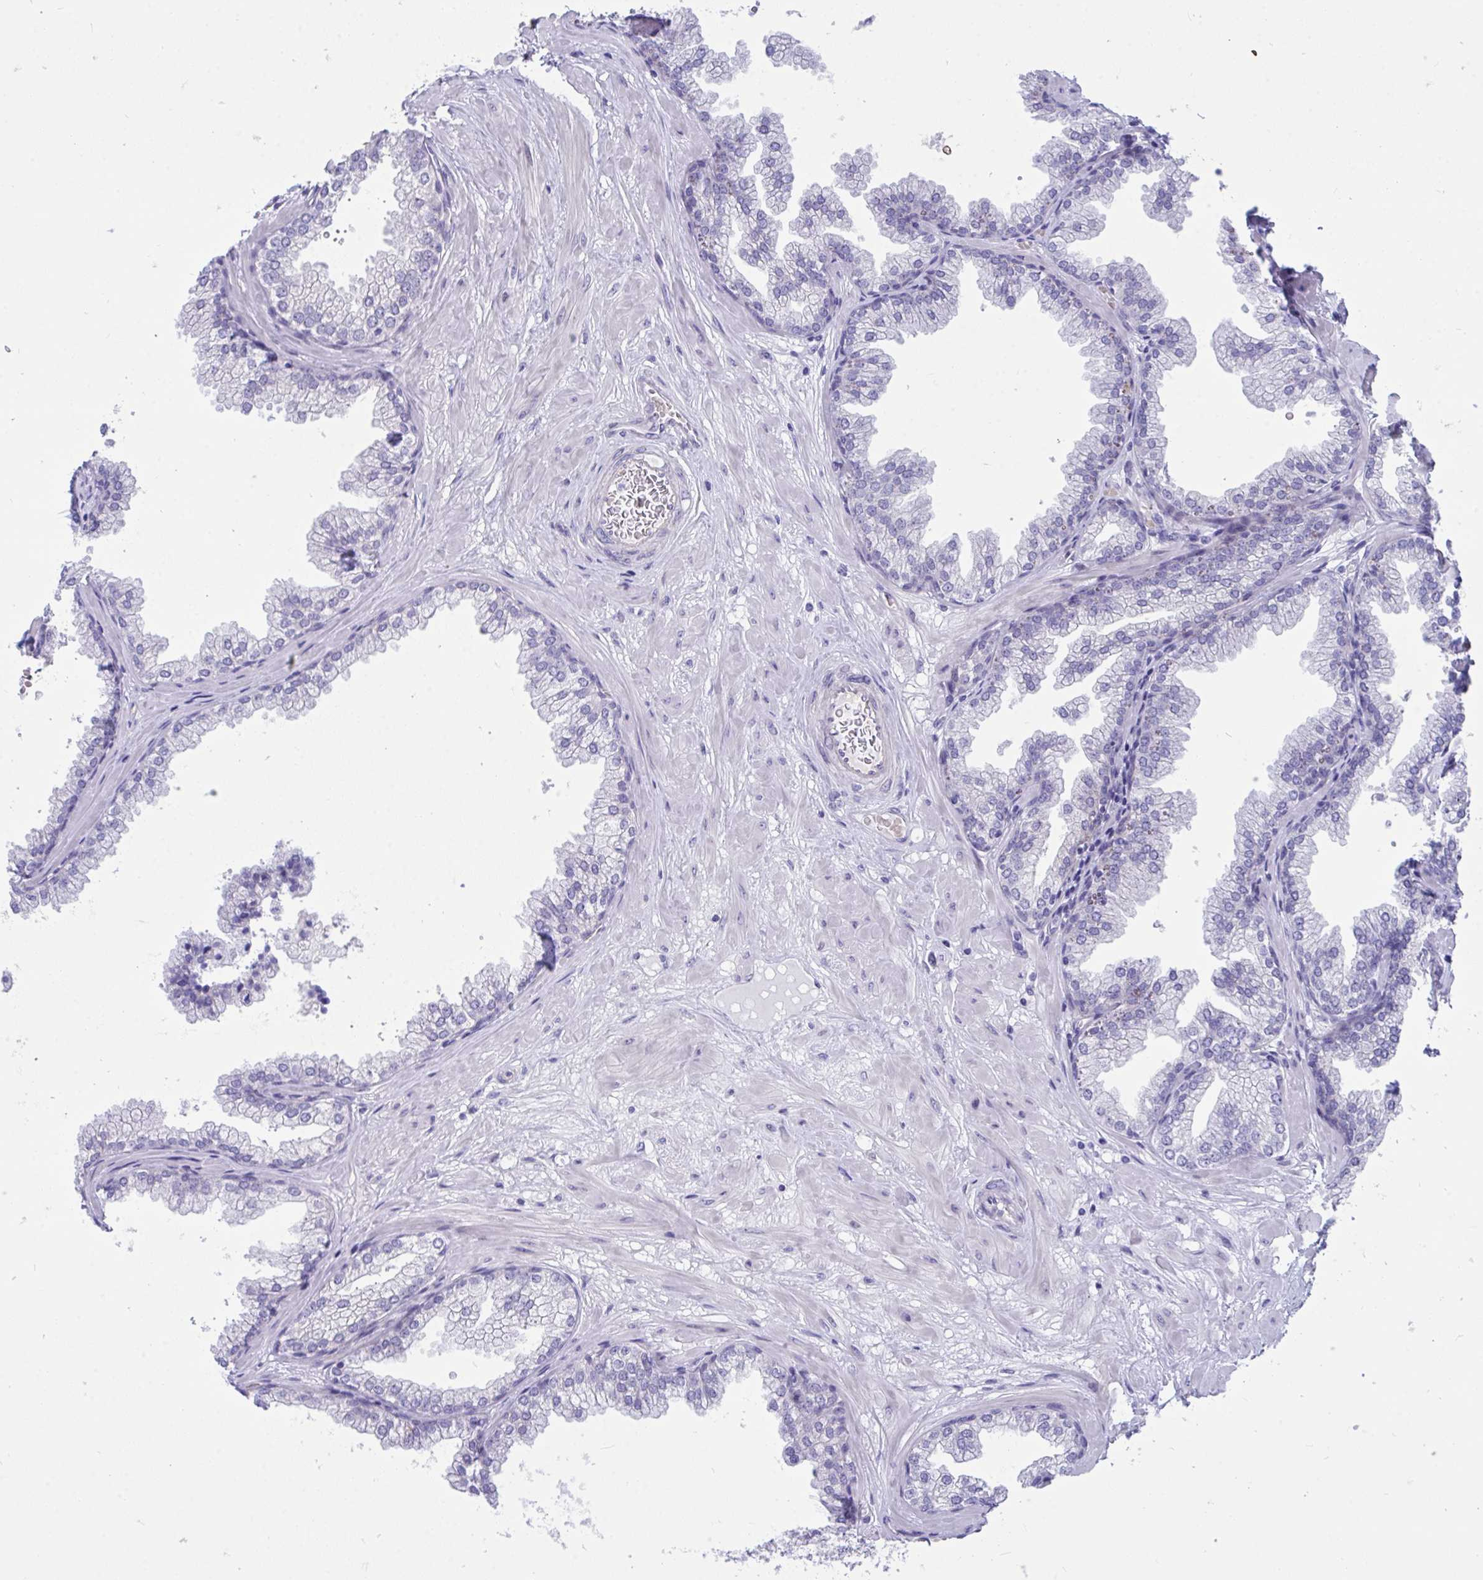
{"staining": {"intensity": "negative", "quantity": "none", "location": "none"}, "tissue": "prostate", "cell_type": "Glandular cells", "image_type": "normal", "snomed": [{"axis": "morphology", "description": "Normal tissue, NOS"}, {"axis": "topography", "description": "Prostate"}], "caption": "High power microscopy photomicrograph of an immunohistochemistry image of normal prostate, revealing no significant expression in glandular cells. (DAB (3,3'-diaminobenzidine) IHC, high magnification).", "gene": "CENPQ", "patient": {"sex": "male", "age": 37}}